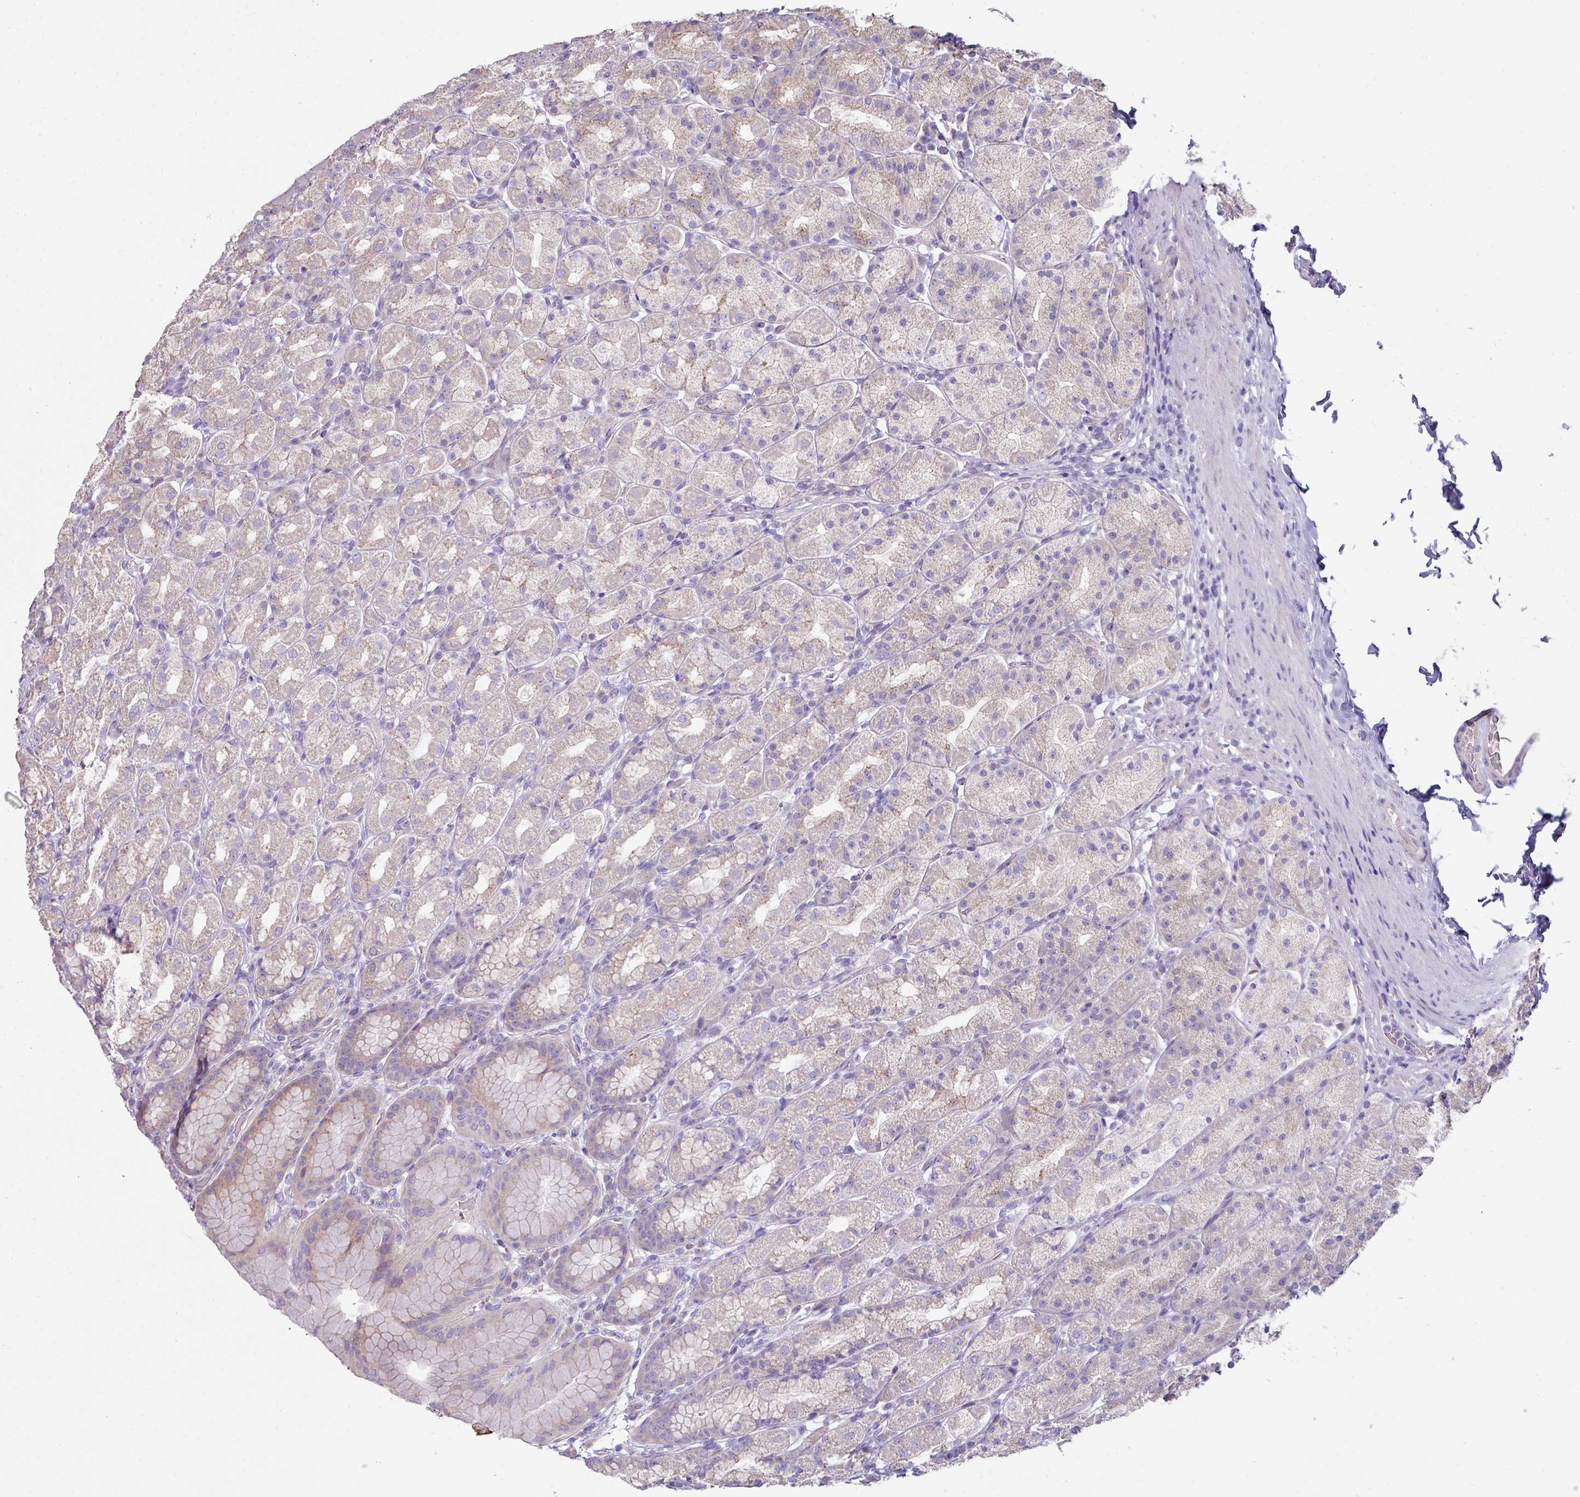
{"staining": {"intensity": "weak", "quantity": "25%-75%", "location": "cytoplasmic/membranous"}, "tissue": "stomach", "cell_type": "Glandular cells", "image_type": "normal", "snomed": [{"axis": "morphology", "description": "Normal tissue, NOS"}, {"axis": "topography", "description": "Stomach, upper"}, {"axis": "topography", "description": "Stomach"}], "caption": "This is an image of immunohistochemistry (IHC) staining of benign stomach, which shows weak staining in the cytoplasmic/membranous of glandular cells.", "gene": "LRRC9", "patient": {"sex": "male", "age": 68}}